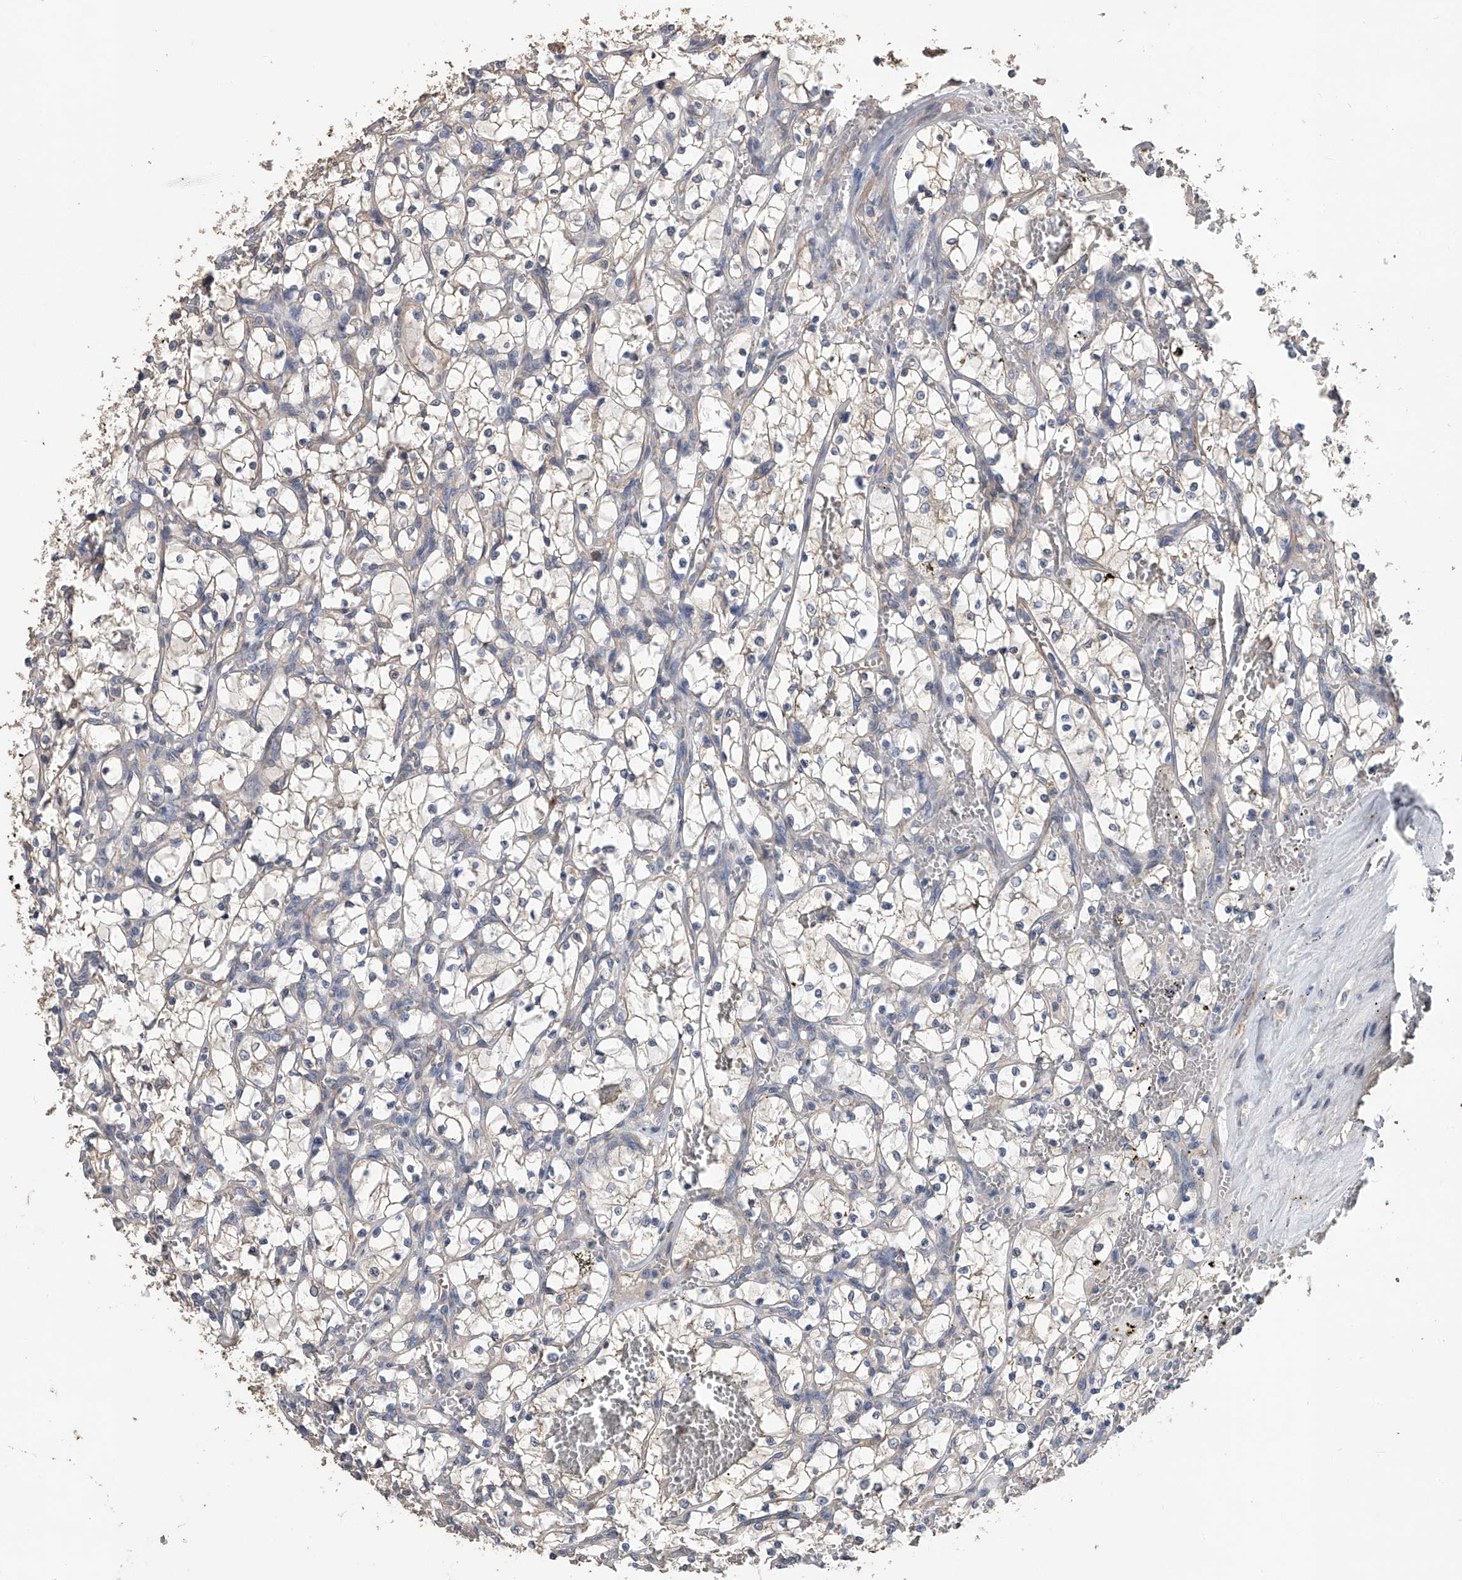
{"staining": {"intensity": "negative", "quantity": "none", "location": "none"}, "tissue": "renal cancer", "cell_type": "Tumor cells", "image_type": "cancer", "snomed": [{"axis": "morphology", "description": "Adenocarcinoma, NOS"}, {"axis": "topography", "description": "Kidney"}], "caption": "High magnification brightfield microscopy of adenocarcinoma (renal) stained with DAB (3,3'-diaminobenzidine) (brown) and counterstained with hematoxylin (blue): tumor cells show no significant staining.", "gene": "ZNF343", "patient": {"sex": "female", "age": 69}}